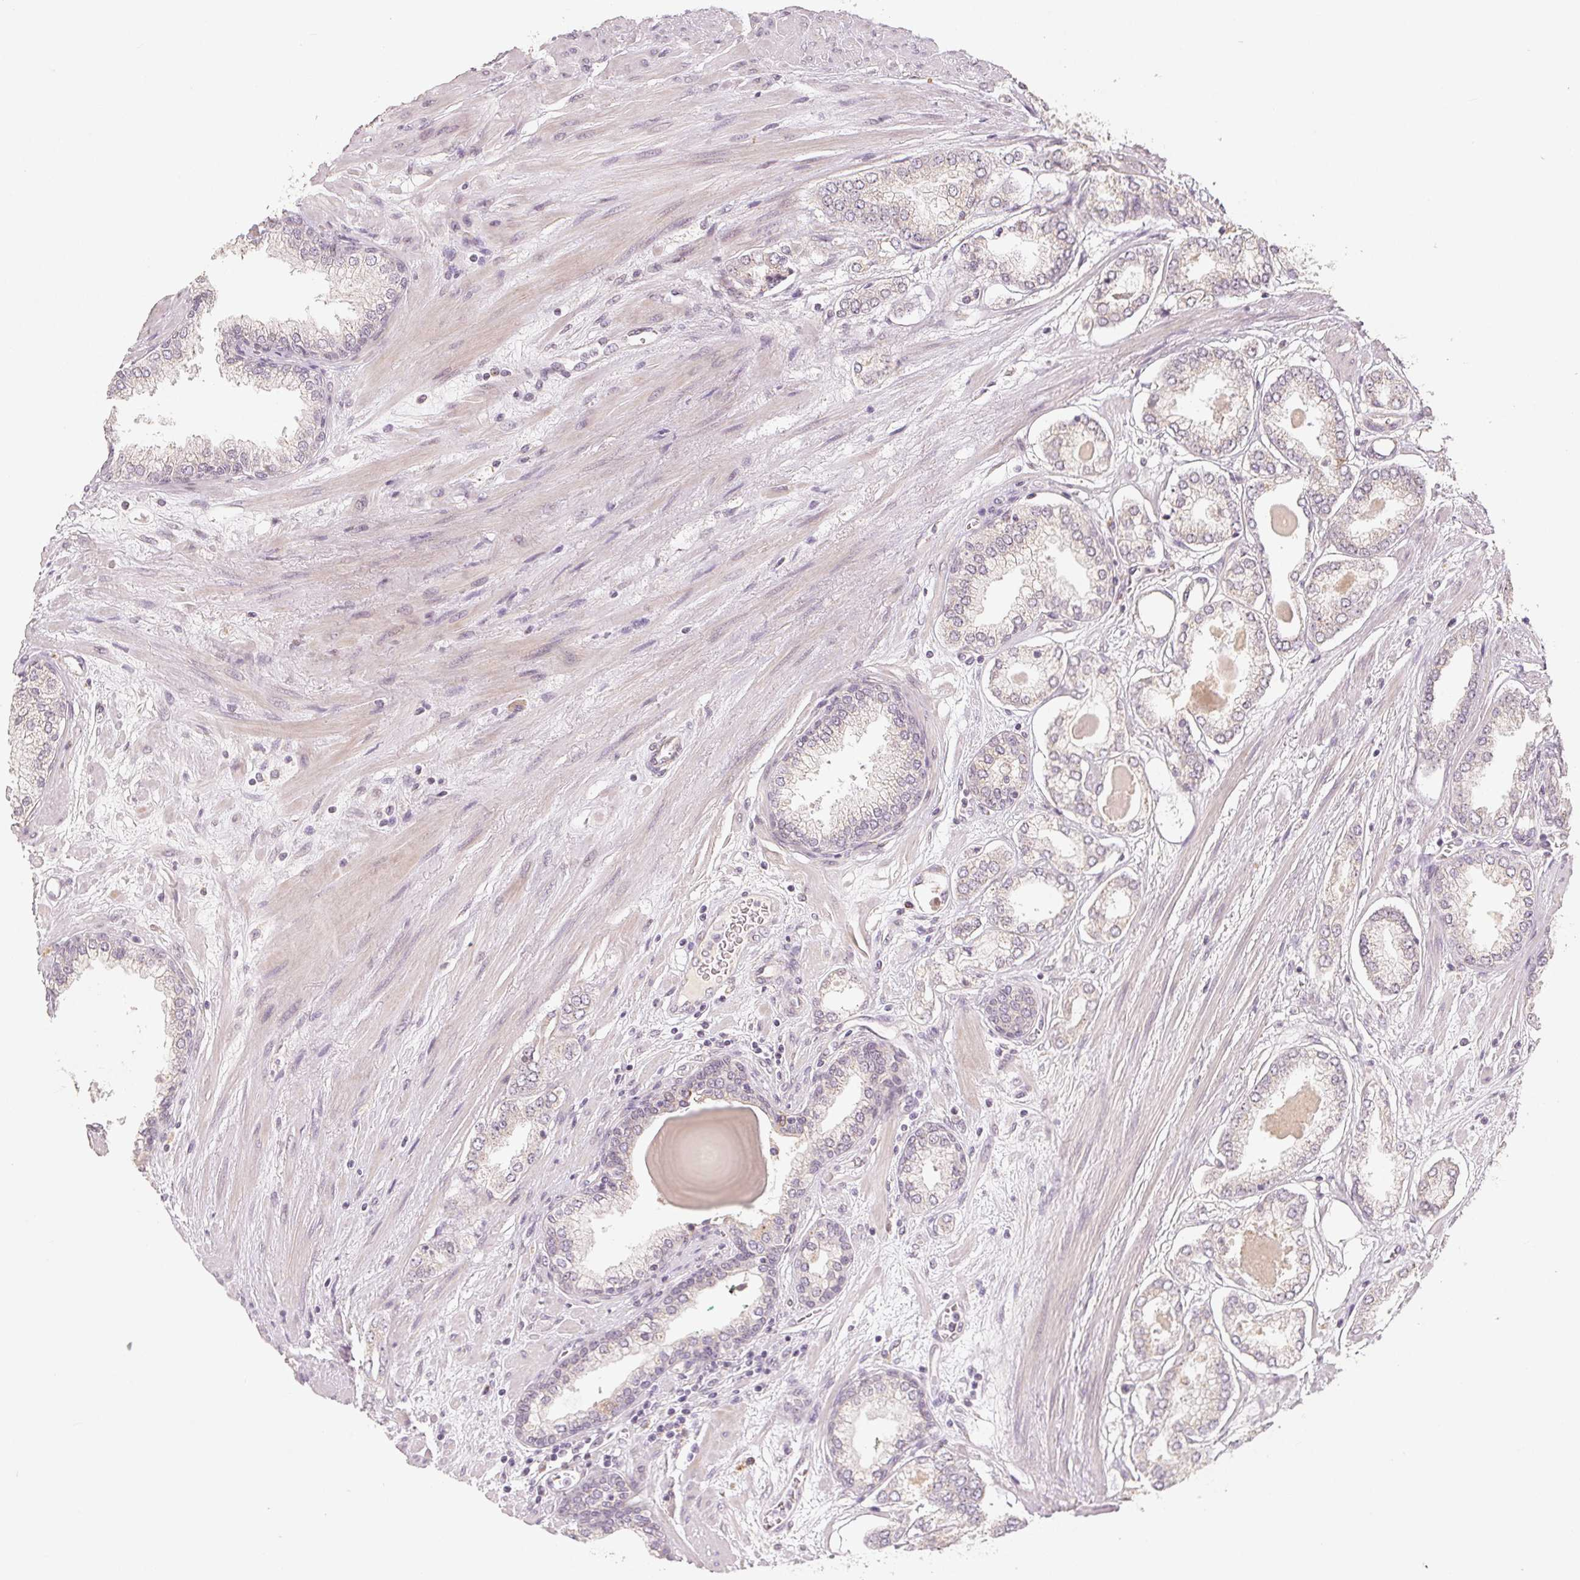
{"staining": {"intensity": "negative", "quantity": "none", "location": "none"}, "tissue": "prostate cancer", "cell_type": "Tumor cells", "image_type": "cancer", "snomed": [{"axis": "morphology", "description": "Adenocarcinoma, Low grade"}, {"axis": "topography", "description": "Prostate"}], "caption": "Histopathology image shows no significant protein expression in tumor cells of adenocarcinoma (low-grade) (prostate). (Stains: DAB (3,3'-diaminobenzidine) immunohistochemistry (IHC) with hematoxylin counter stain, Microscopy: brightfield microscopy at high magnification).", "gene": "TMSB15B", "patient": {"sex": "male", "age": 64}}